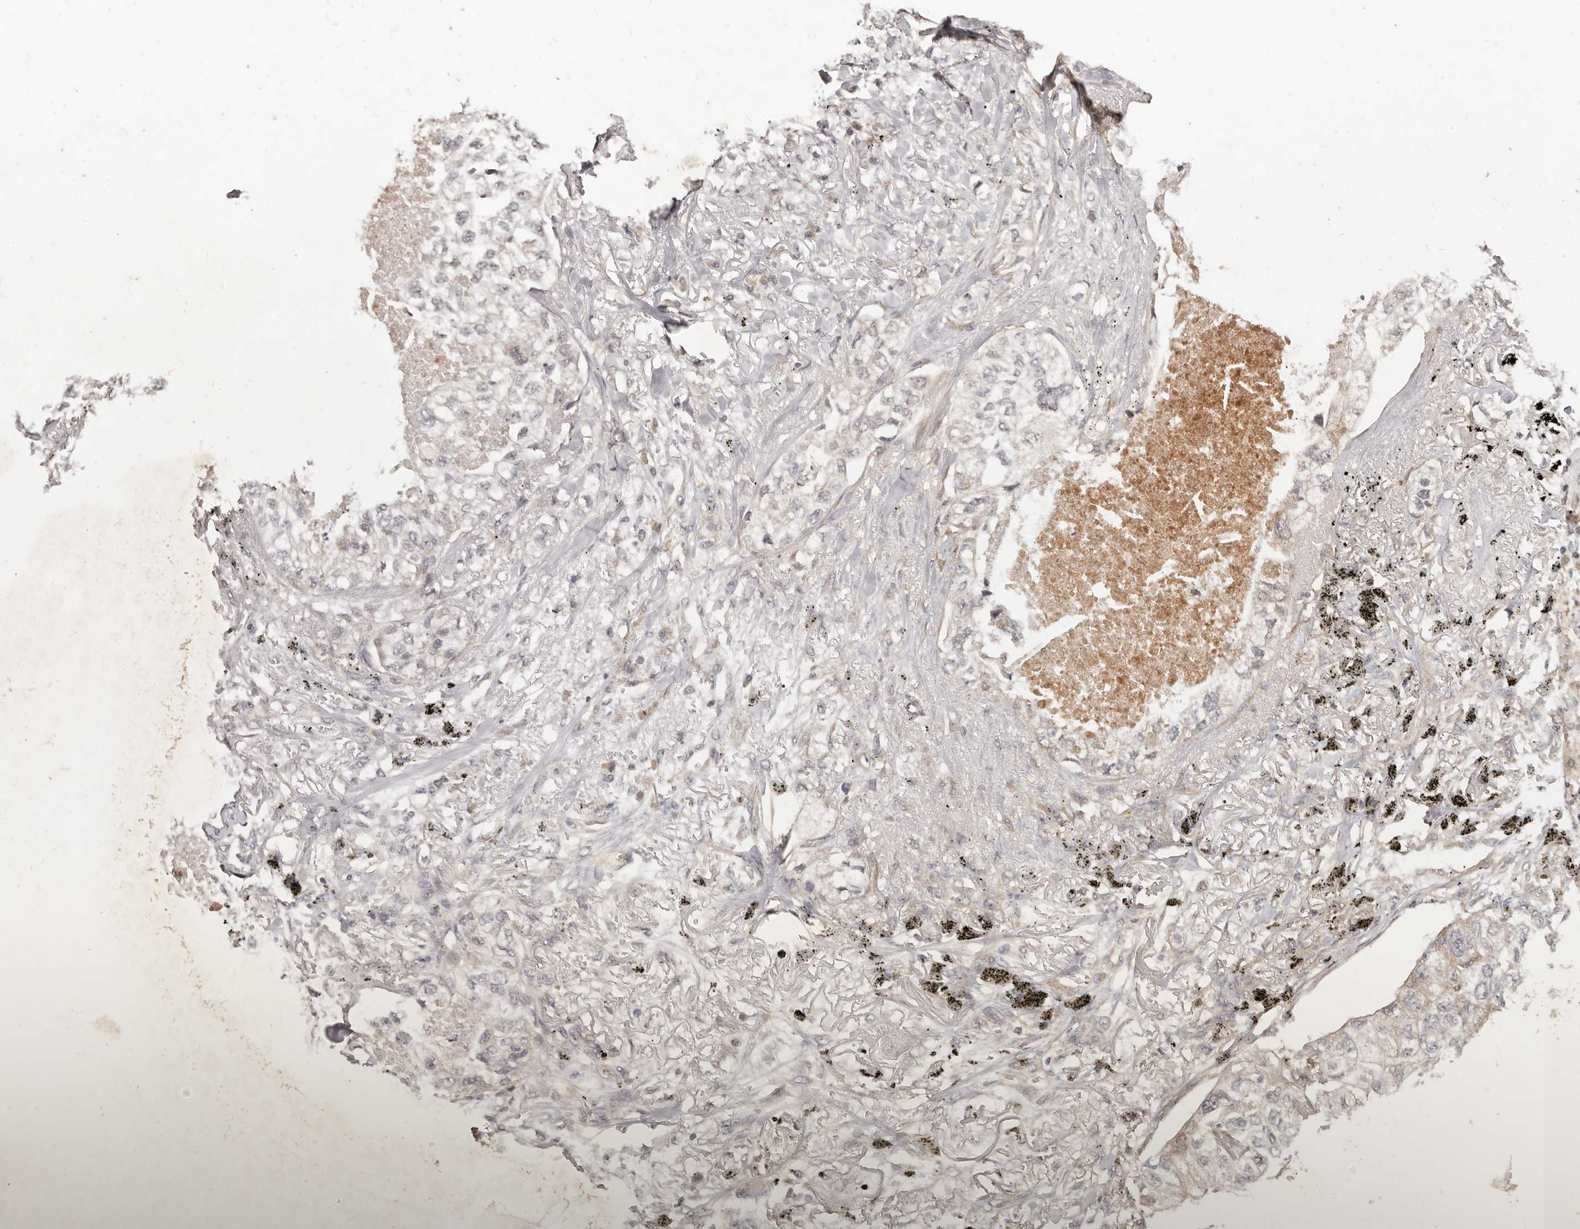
{"staining": {"intensity": "negative", "quantity": "none", "location": "none"}, "tissue": "lung cancer", "cell_type": "Tumor cells", "image_type": "cancer", "snomed": [{"axis": "morphology", "description": "Adenocarcinoma, NOS"}, {"axis": "topography", "description": "Lung"}], "caption": "An image of human lung cancer (adenocarcinoma) is negative for staining in tumor cells.", "gene": "MTO1", "patient": {"sex": "male", "age": 65}}